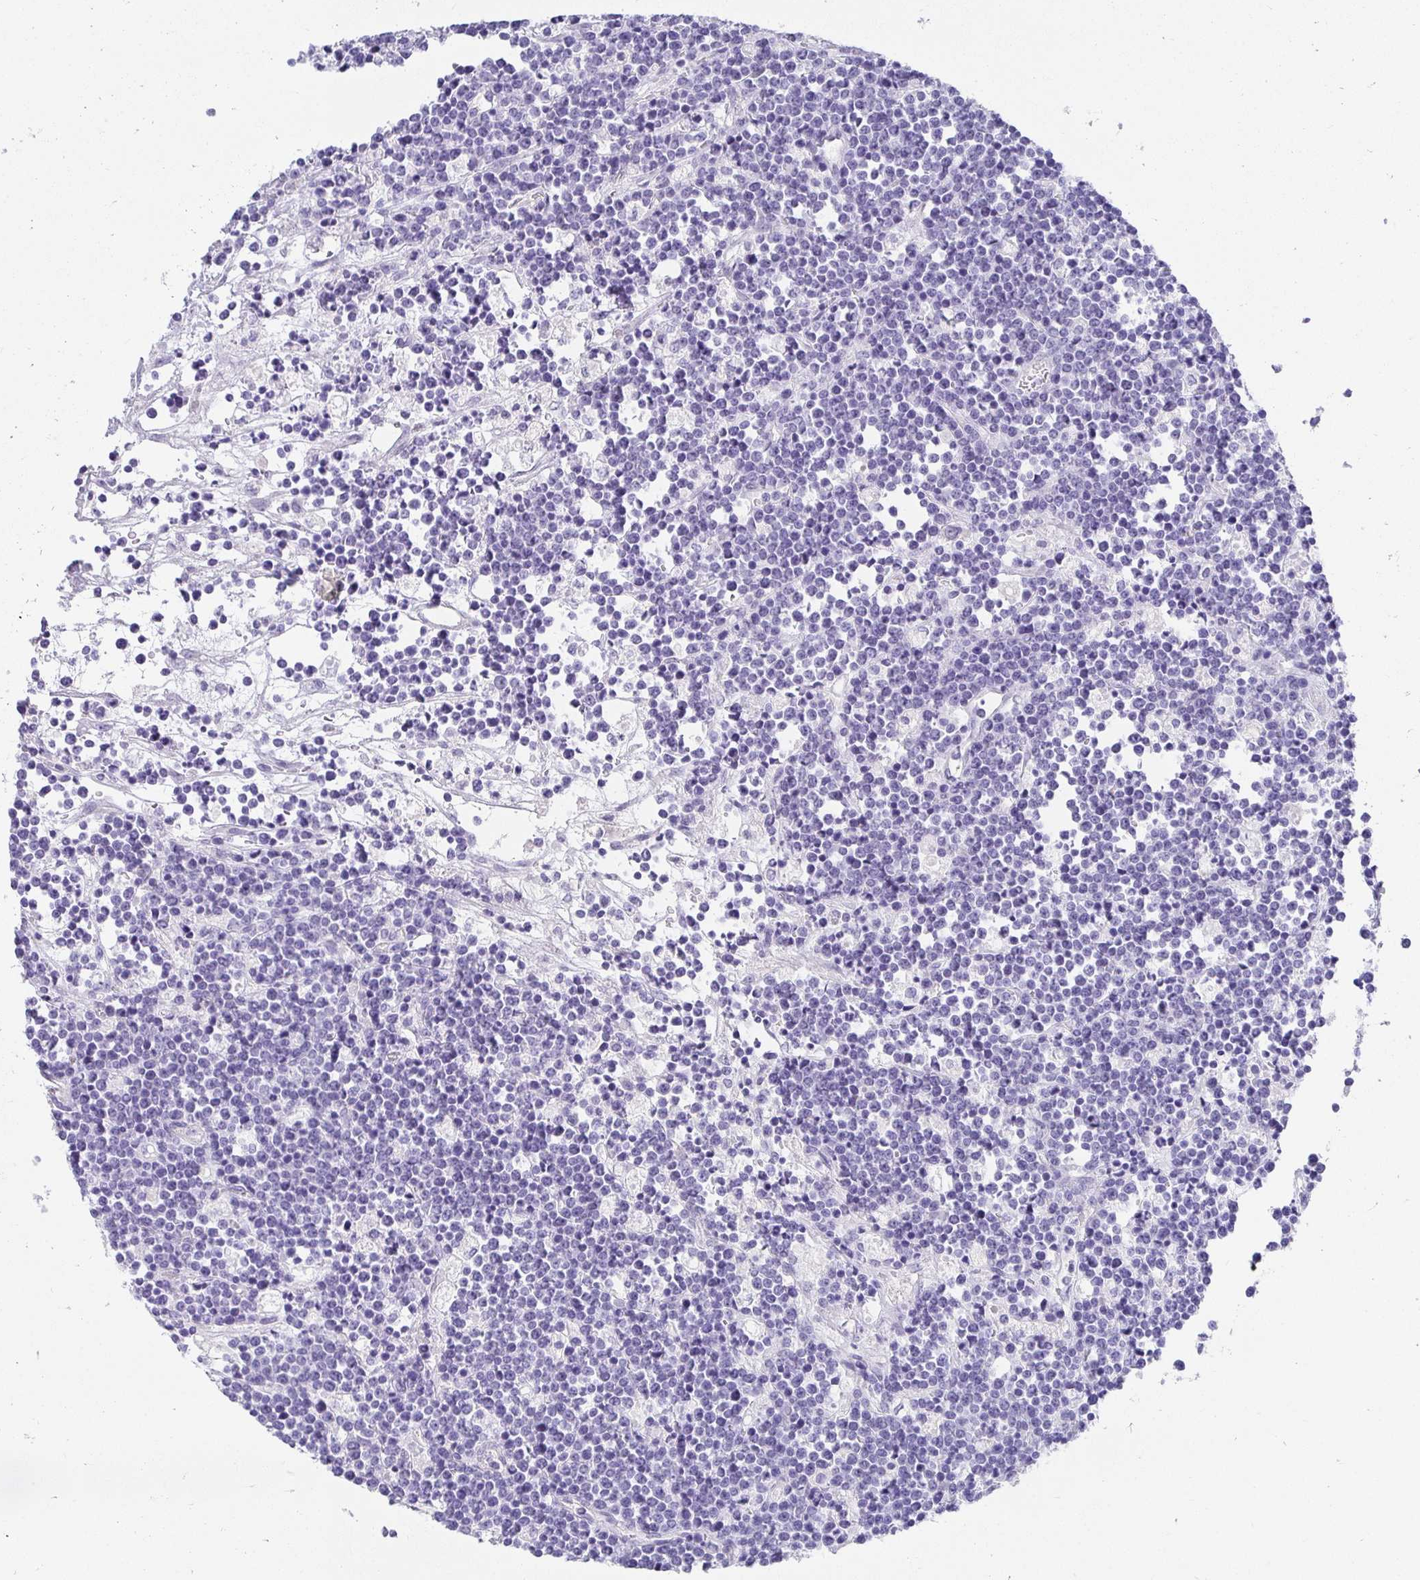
{"staining": {"intensity": "negative", "quantity": "none", "location": "none"}, "tissue": "lymphoma", "cell_type": "Tumor cells", "image_type": "cancer", "snomed": [{"axis": "morphology", "description": "Malignant lymphoma, non-Hodgkin's type, High grade"}, {"axis": "topography", "description": "Ovary"}], "caption": "The image demonstrates no significant staining in tumor cells of lymphoma.", "gene": "CHAT", "patient": {"sex": "female", "age": 56}}